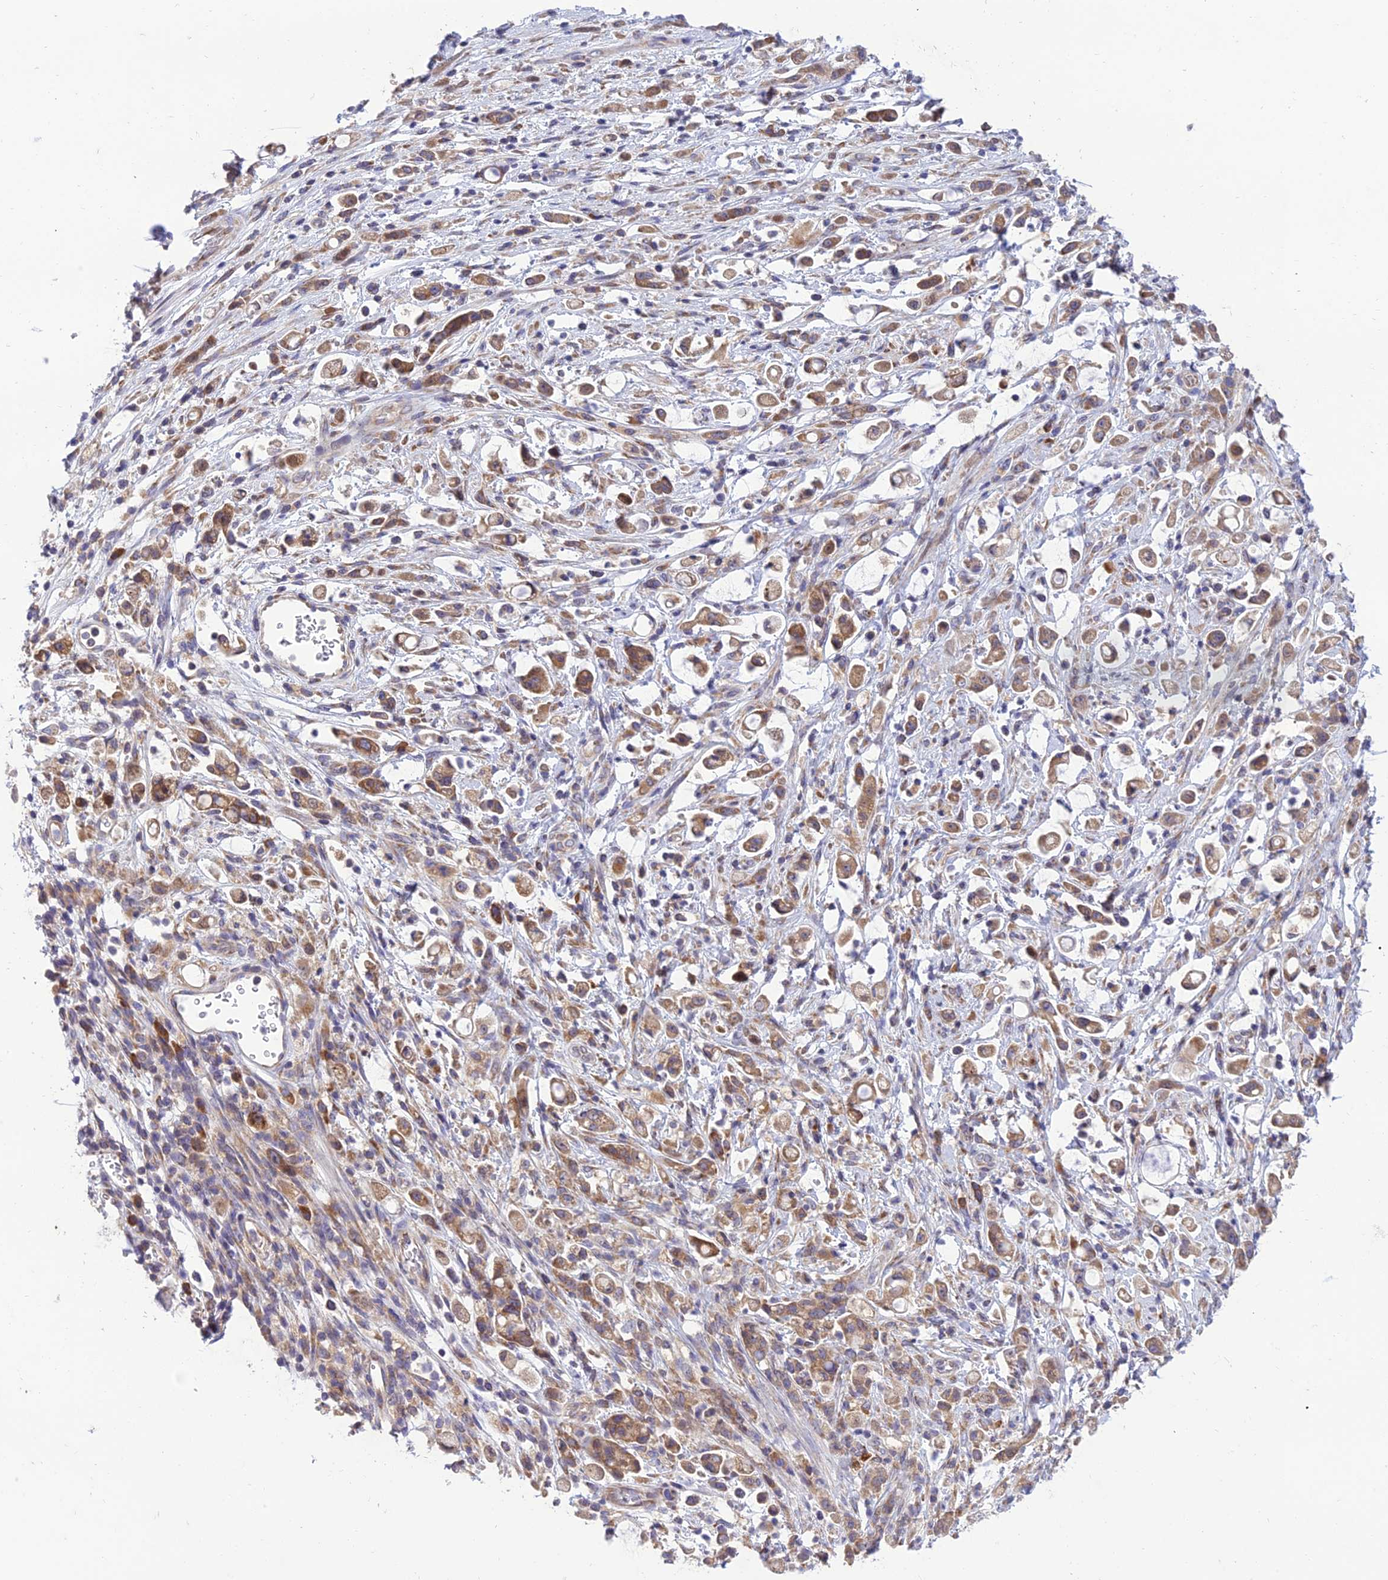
{"staining": {"intensity": "moderate", "quantity": ">75%", "location": "cytoplasmic/membranous"}, "tissue": "stomach cancer", "cell_type": "Tumor cells", "image_type": "cancer", "snomed": [{"axis": "morphology", "description": "Adenocarcinoma, NOS"}, {"axis": "topography", "description": "Stomach"}], "caption": "The image exhibits a brown stain indicating the presence of a protein in the cytoplasmic/membranous of tumor cells in stomach cancer (adenocarcinoma). (DAB (3,3'-diaminobenzidine) IHC, brown staining for protein, blue staining for nuclei).", "gene": "CLCN7", "patient": {"sex": "female", "age": 60}}